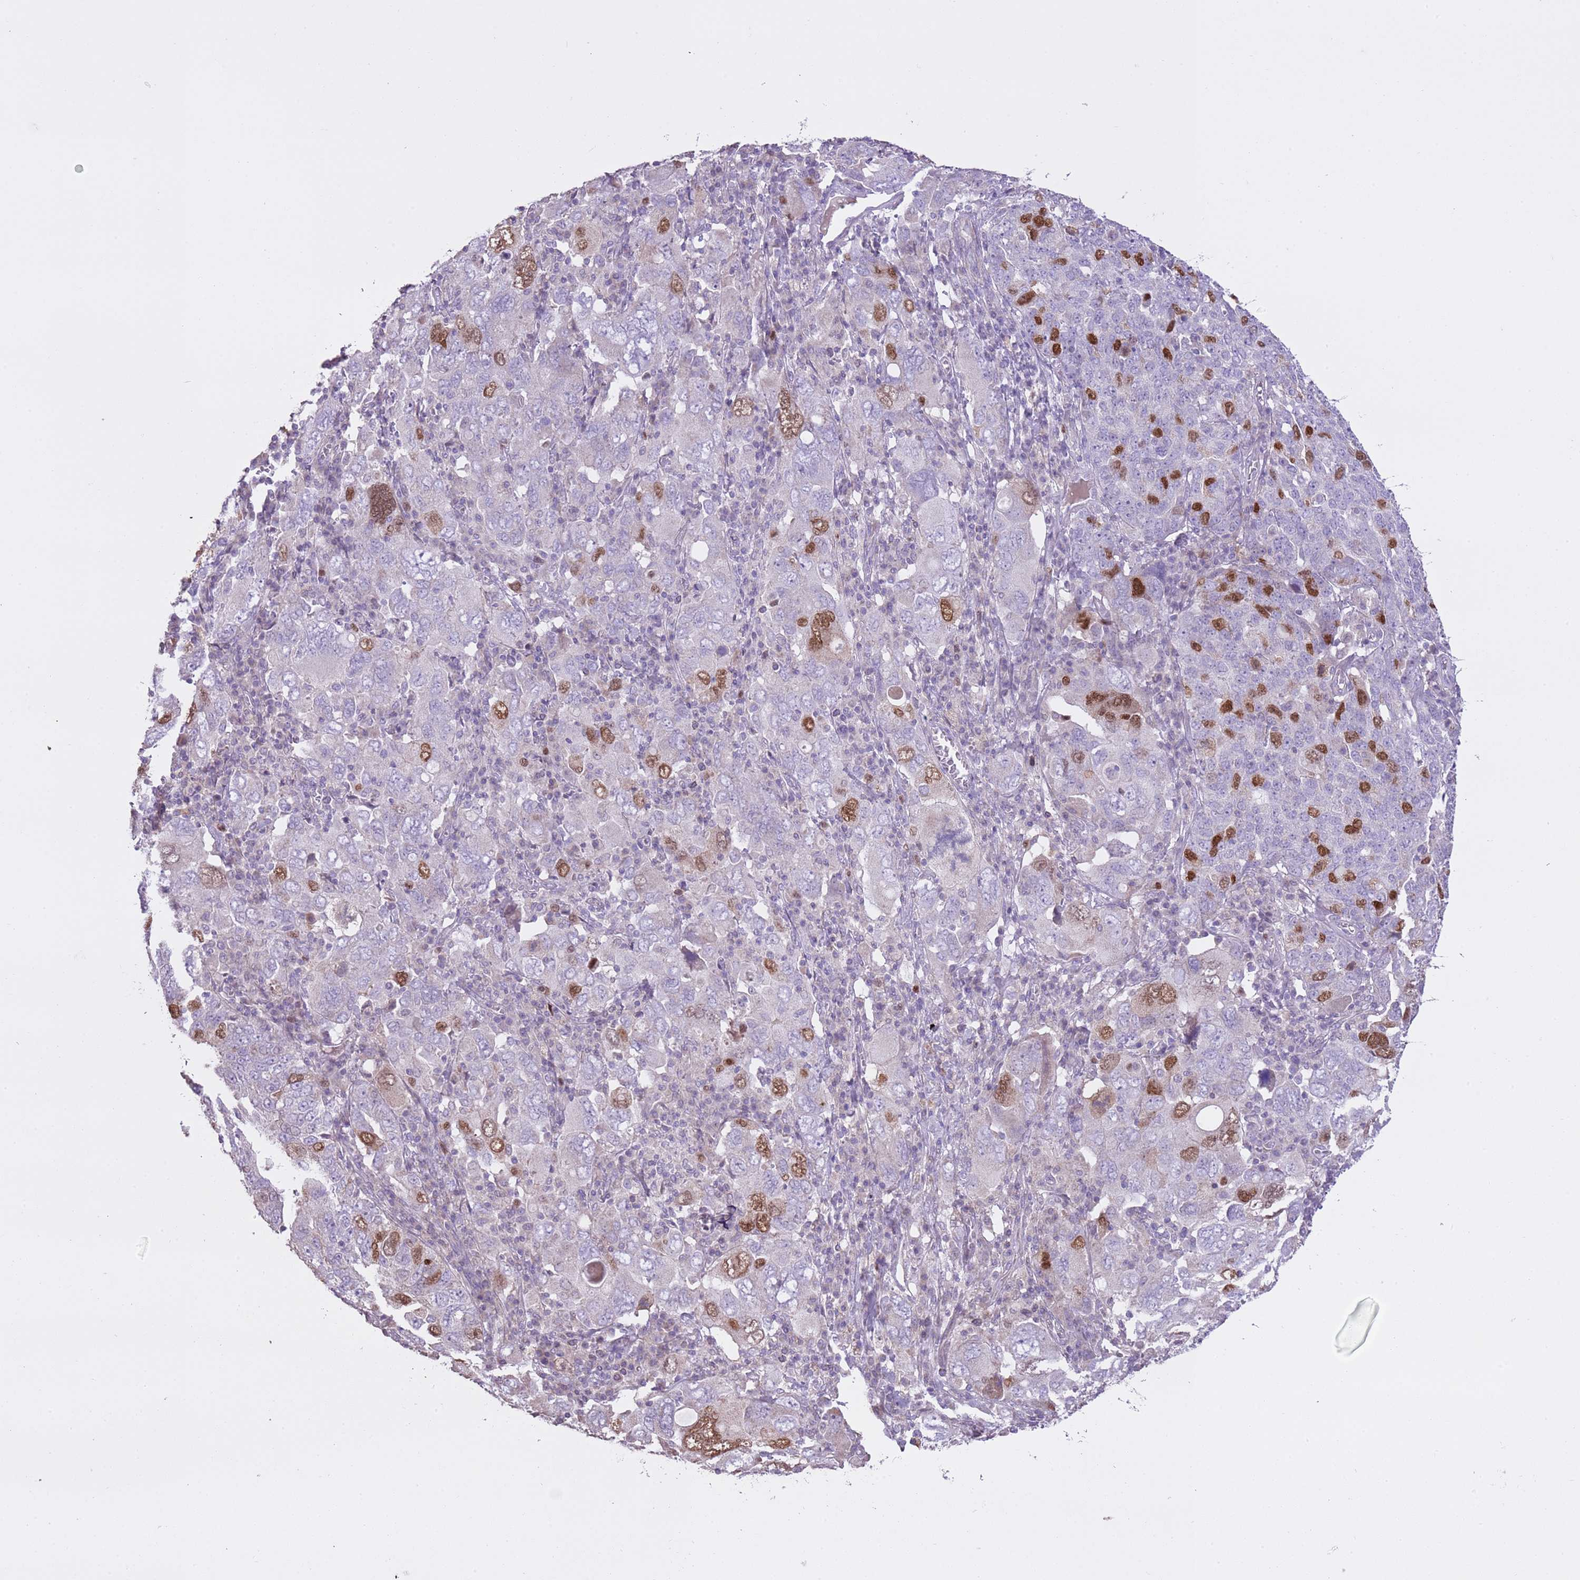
{"staining": {"intensity": "strong", "quantity": "25%-75%", "location": "nuclear"}, "tissue": "ovarian cancer", "cell_type": "Tumor cells", "image_type": "cancer", "snomed": [{"axis": "morphology", "description": "Carcinoma, endometroid"}, {"axis": "topography", "description": "Ovary"}], "caption": "Immunohistochemical staining of human ovarian cancer reveals high levels of strong nuclear staining in approximately 25%-75% of tumor cells. (DAB = brown stain, brightfield microscopy at high magnification).", "gene": "GMNN", "patient": {"sex": "female", "age": 62}}